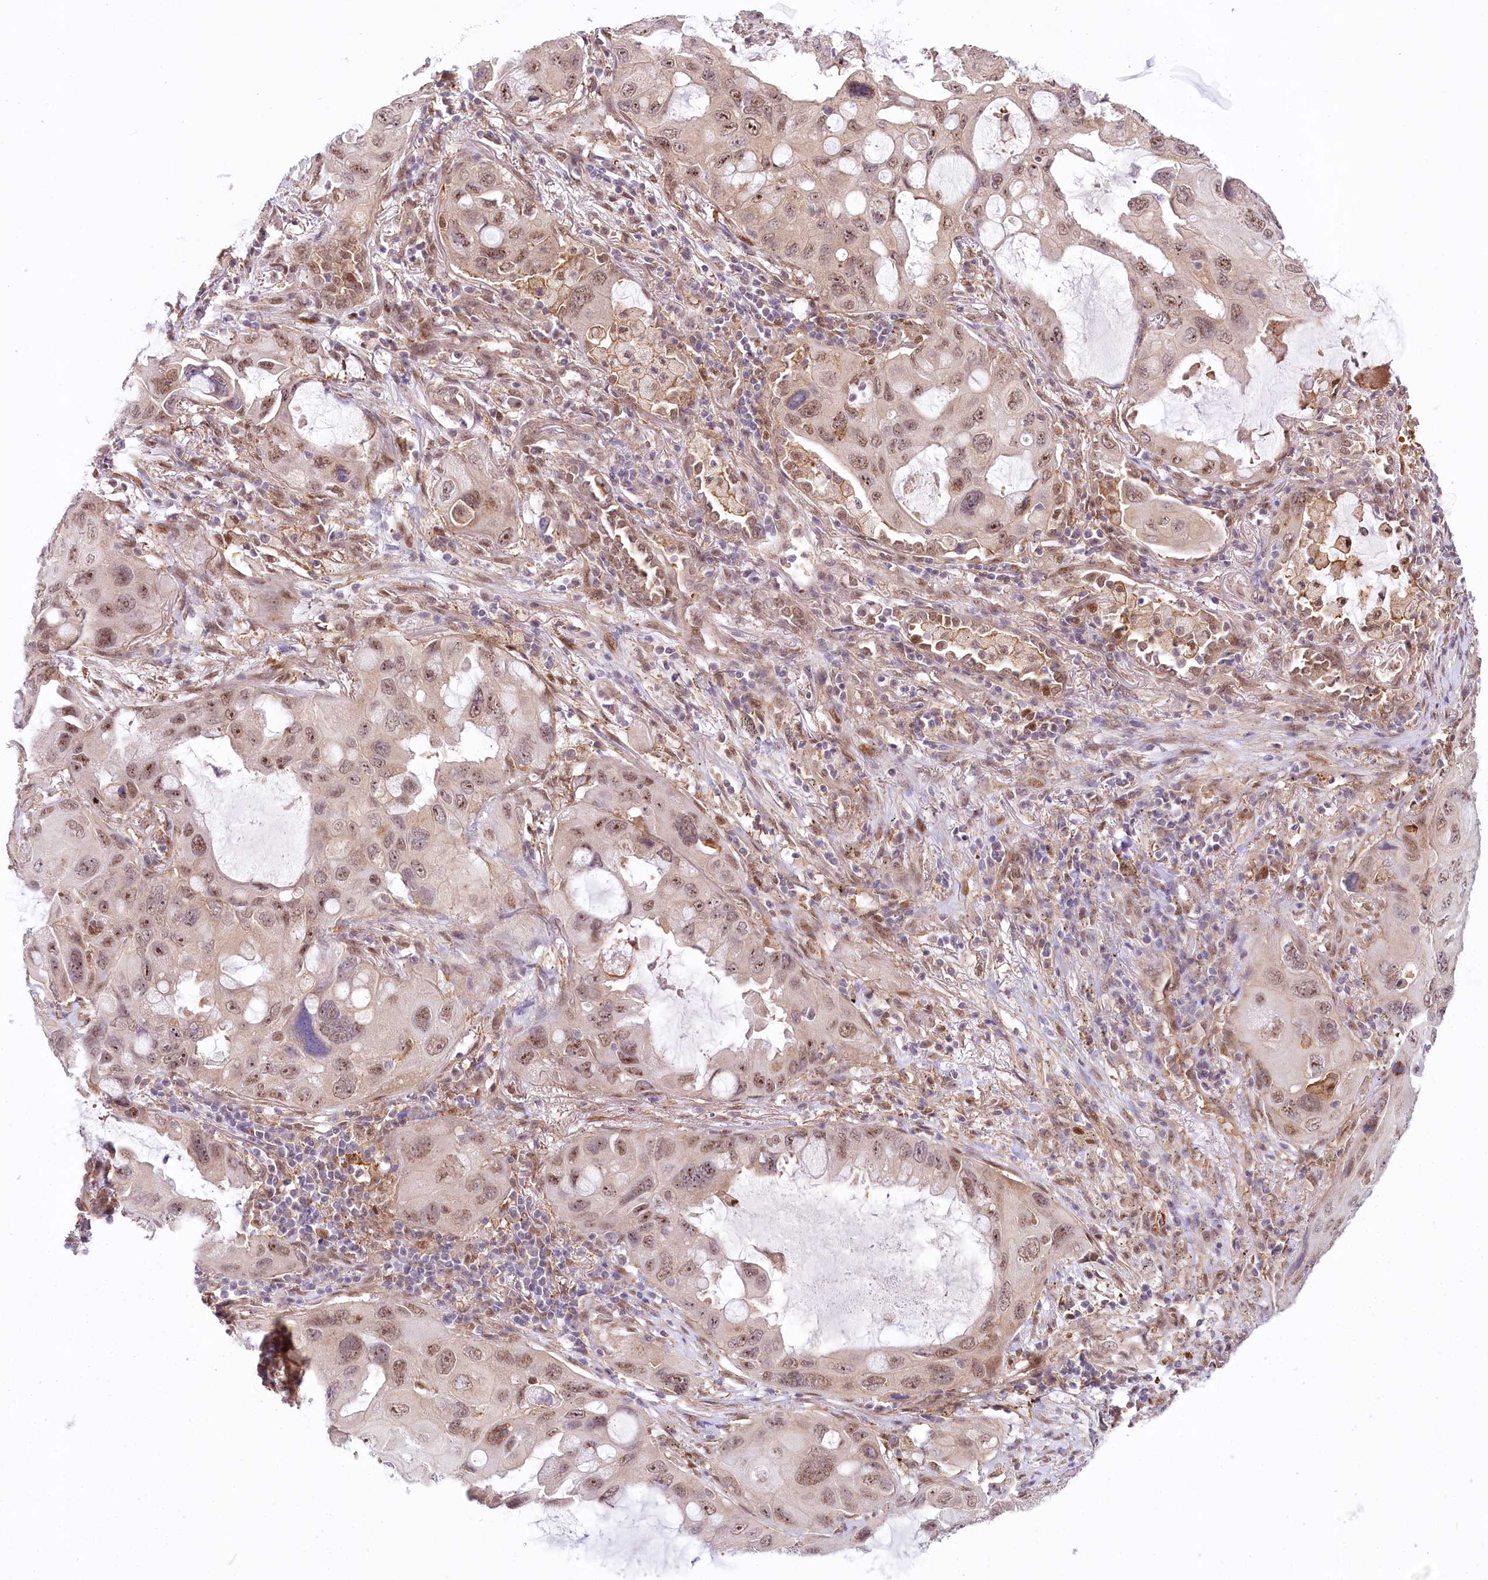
{"staining": {"intensity": "moderate", "quantity": ">75%", "location": "nuclear"}, "tissue": "lung cancer", "cell_type": "Tumor cells", "image_type": "cancer", "snomed": [{"axis": "morphology", "description": "Squamous cell carcinoma, NOS"}, {"axis": "topography", "description": "Lung"}], "caption": "Squamous cell carcinoma (lung) was stained to show a protein in brown. There is medium levels of moderate nuclear staining in approximately >75% of tumor cells.", "gene": "TUBGCP2", "patient": {"sex": "female", "age": 73}}